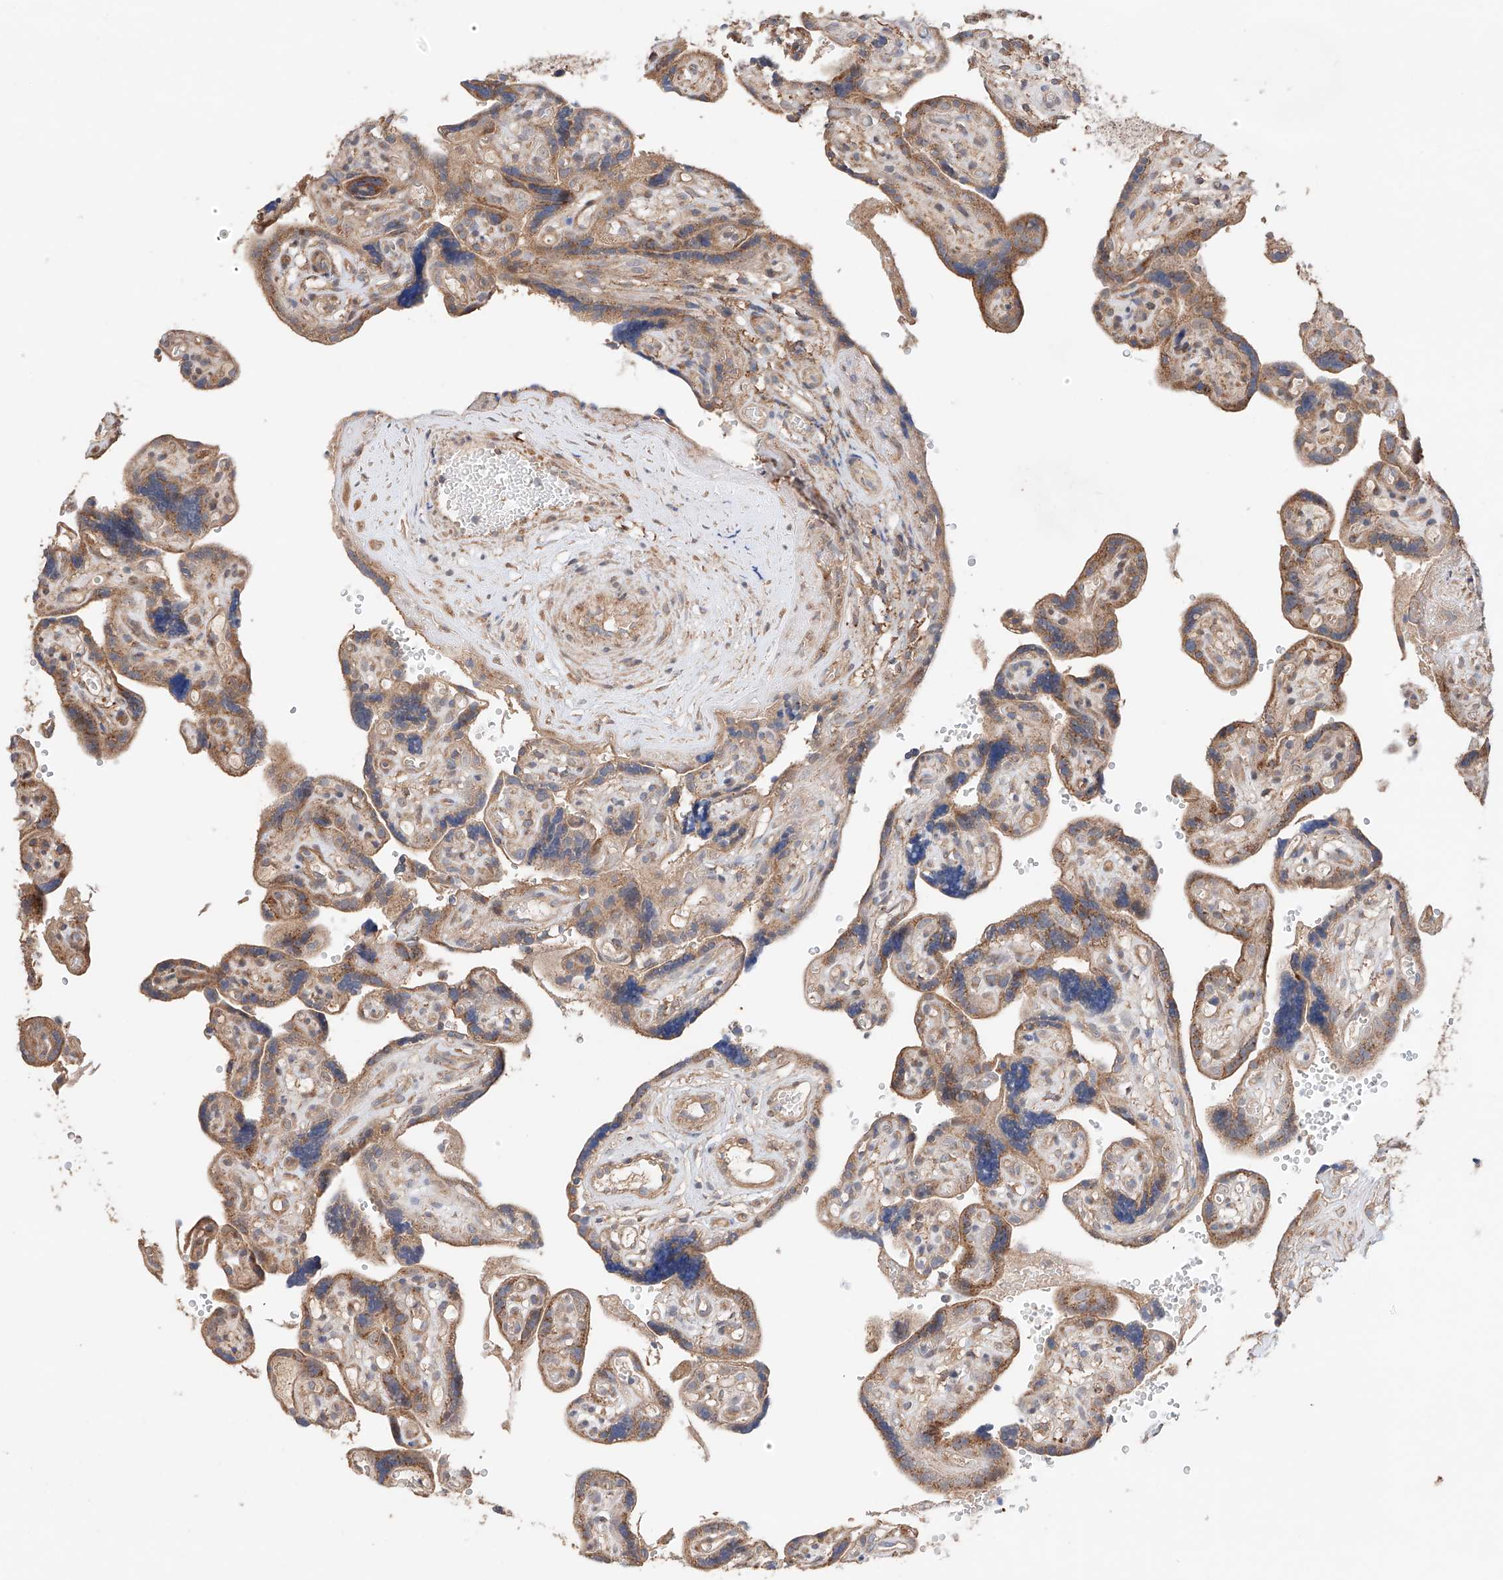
{"staining": {"intensity": "moderate", "quantity": ">75%", "location": "cytoplasmic/membranous"}, "tissue": "placenta", "cell_type": "Decidual cells", "image_type": "normal", "snomed": [{"axis": "morphology", "description": "Normal tissue, NOS"}, {"axis": "topography", "description": "Placenta"}], "caption": "Benign placenta exhibits moderate cytoplasmic/membranous positivity in about >75% of decidual cells.", "gene": "MOSPD1", "patient": {"sex": "female", "age": 30}}